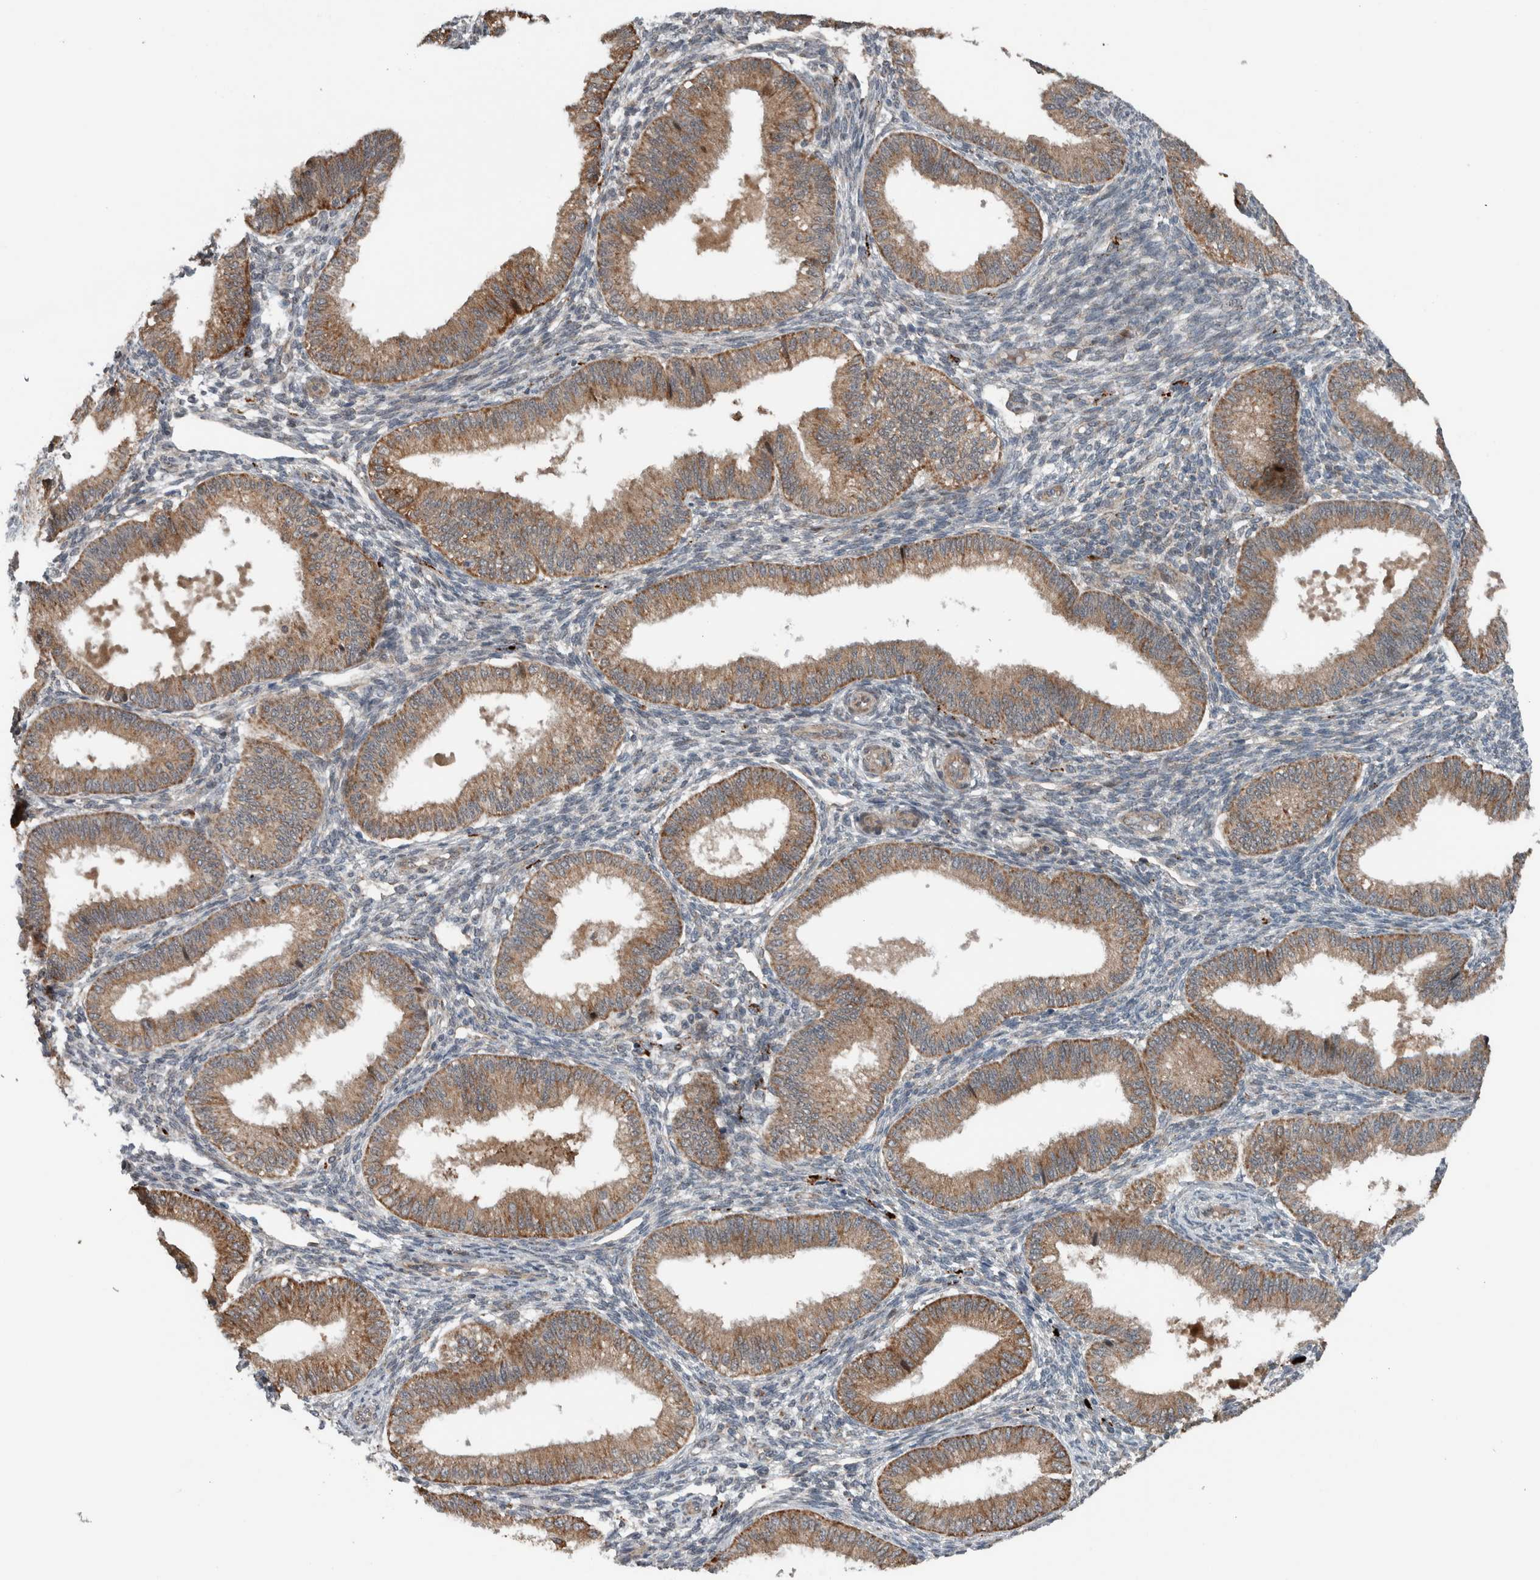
{"staining": {"intensity": "negative", "quantity": "none", "location": "none"}, "tissue": "endometrium", "cell_type": "Cells in endometrial stroma", "image_type": "normal", "snomed": [{"axis": "morphology", "description": "Normal tissue, NOS"}, {"axis": "topography", "description": "Endometrium"}], "caption": "Immunohistochemical staining of unremarkable endometrium exhibits no significant positivity in cells in endometrial stroma.", "gene": "GBA2", "patient": {"sex": "female", "age": 39}}